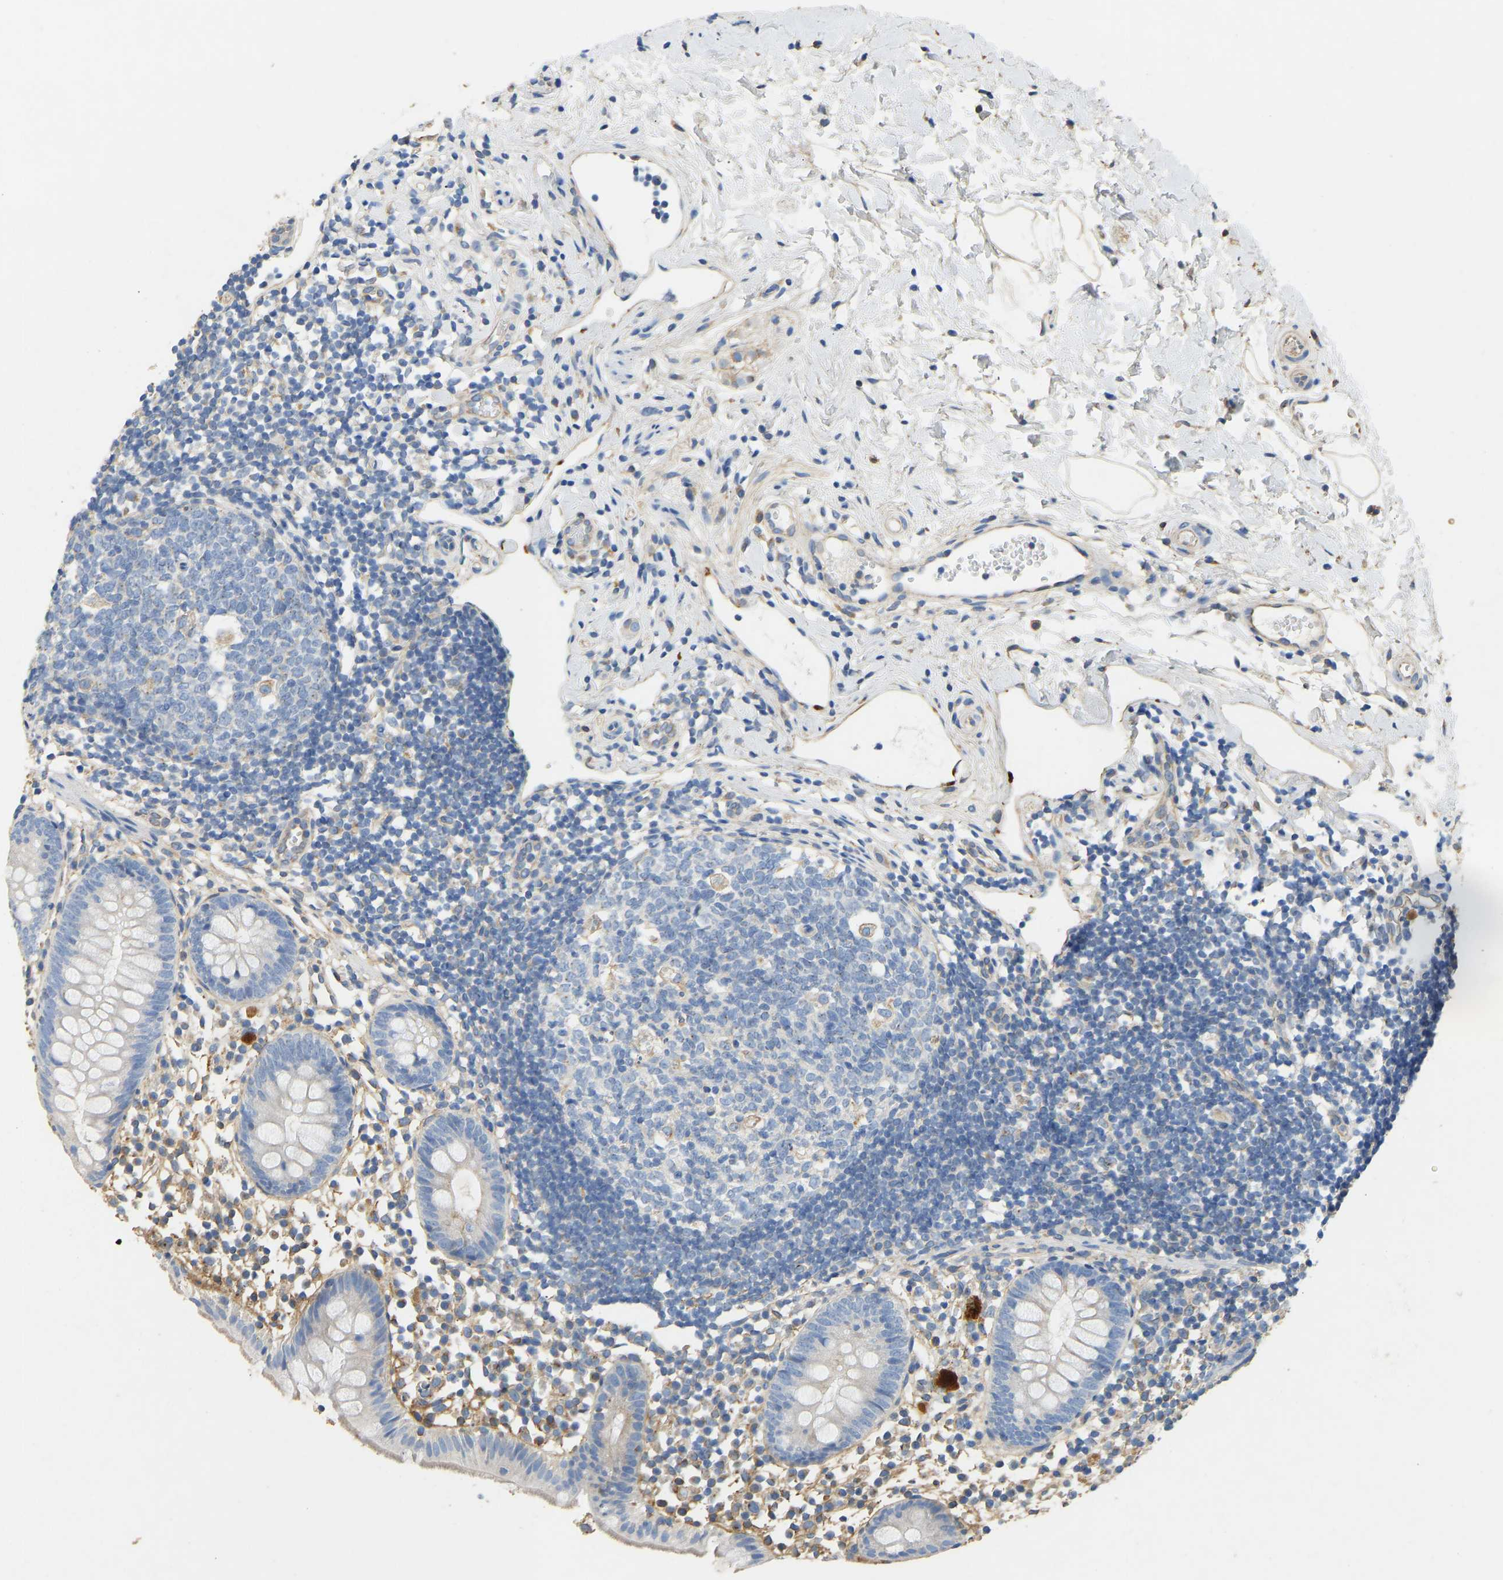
{"staining": {"intensity": "weak", "quantity": "<25%", "location": "cytoplasmic/membranous"}, "tissue": "appendix", "cell_type": "Glandular cells", "image_type": "normal", "snomed": [{"axis": "morphology", "description": "Normal tissue, NOS"}, {"axis": "topography", "description": "Appendix"}], "caption": "Image shows no protein expression in glandular cells of normal appendix. The staining is performed using DAB (3,3'-diaminobenzidine) brown chromogen with nuclei counter-stained in using hematoxylin.", "gene": "TECTA", "patient": {"sex": "female", "age": 20}}